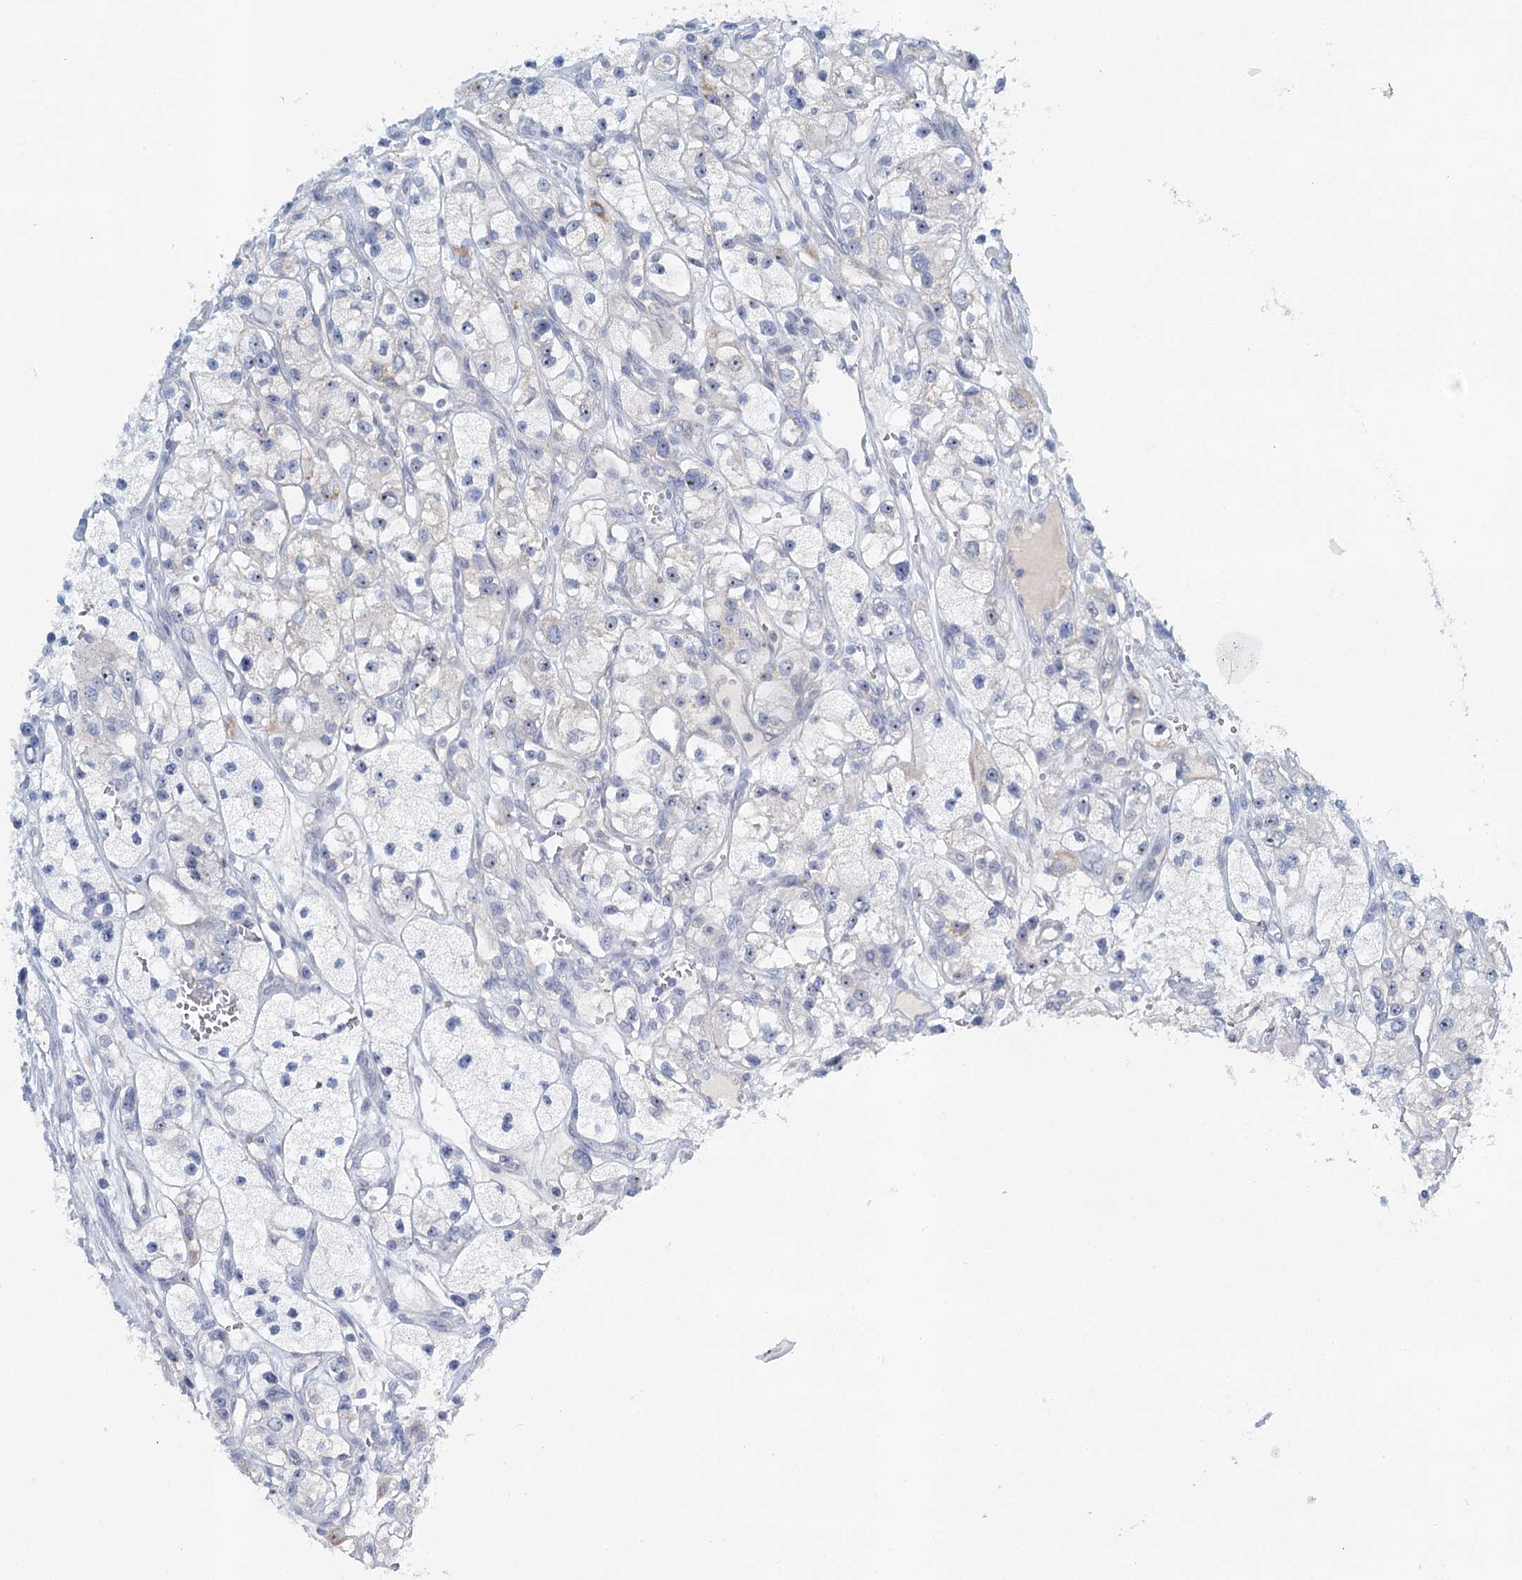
{"staining": {"intensity": "negative", "quantity": "none", "location": "none"}, "tissue": "renal cancer", "cell_type": "Tumor cells", "image_type": "cancer", "snomed": [{"axis": "morphology", "description": "Adenocarcinoma, NOS"}, {"axis": "topography", "description": "Kidney"}], "caption": "This is an immunohistochemistry (IHC) micrograph of human renal cancer. There is no expression in tumor cells.", "gene": "RBM43", "patient": {"sex": "female", "age": 57}}